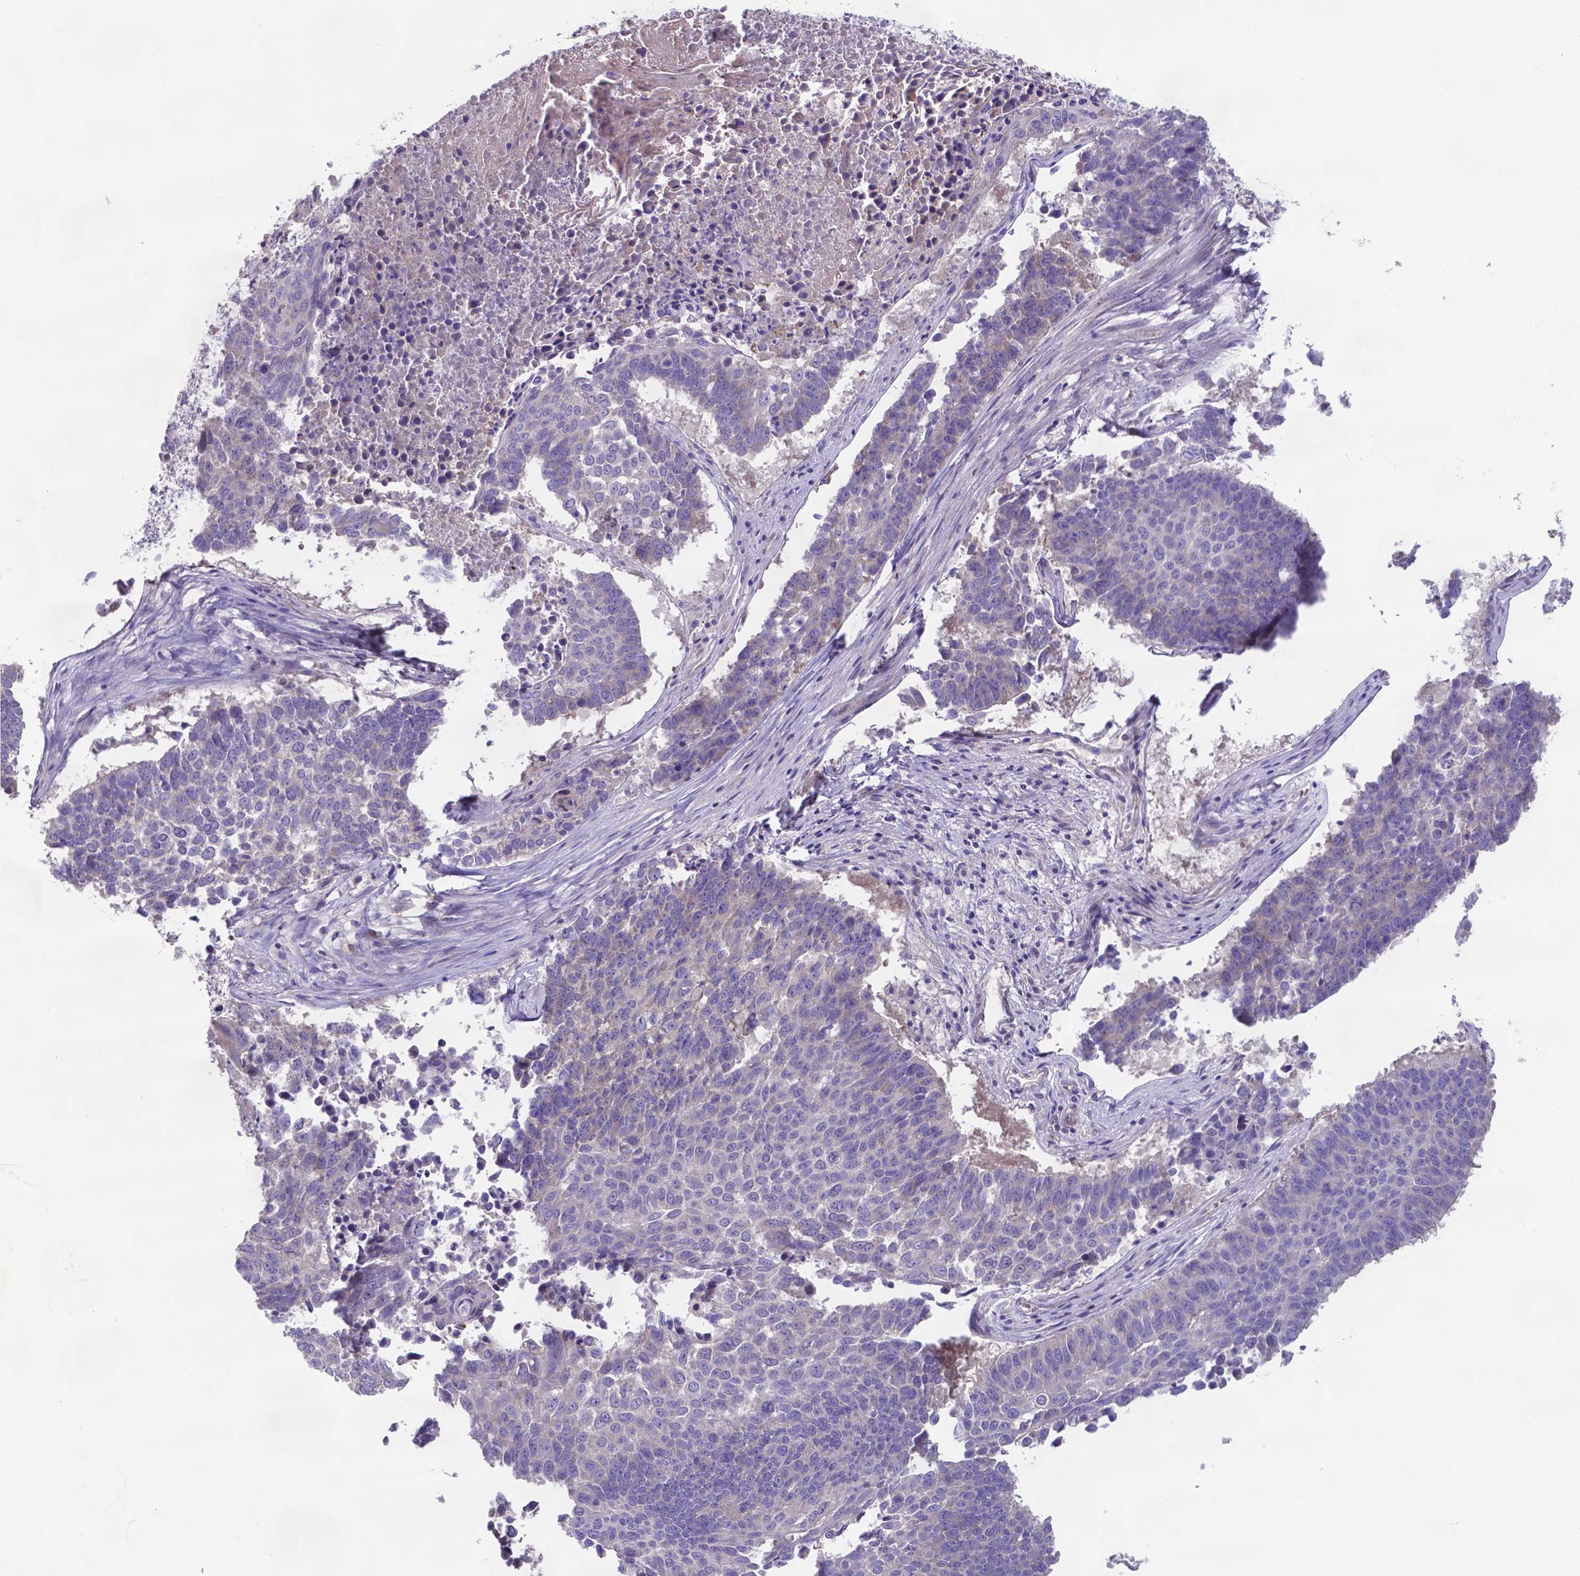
{"staining": {"intensity": "negative", "quantity": "none", "location": "none"}, "tissue": "lung cancer", "cell_type": "Tumor cells", "image_type": "cancer", "snomed": [{"axis": "morphology", "description": "Squamous cell carcinoma, NOS"}, {"axis": "topography", "description": "Lung"}], "caption": "Immunohistochemistry of human lung squamous cell carcinoma displays no staining in tumor cells. (DAB IHC with hematoxylin counter stain).", "gene": "TYRO3", "patient": {"sex": "male", "age": 73}}